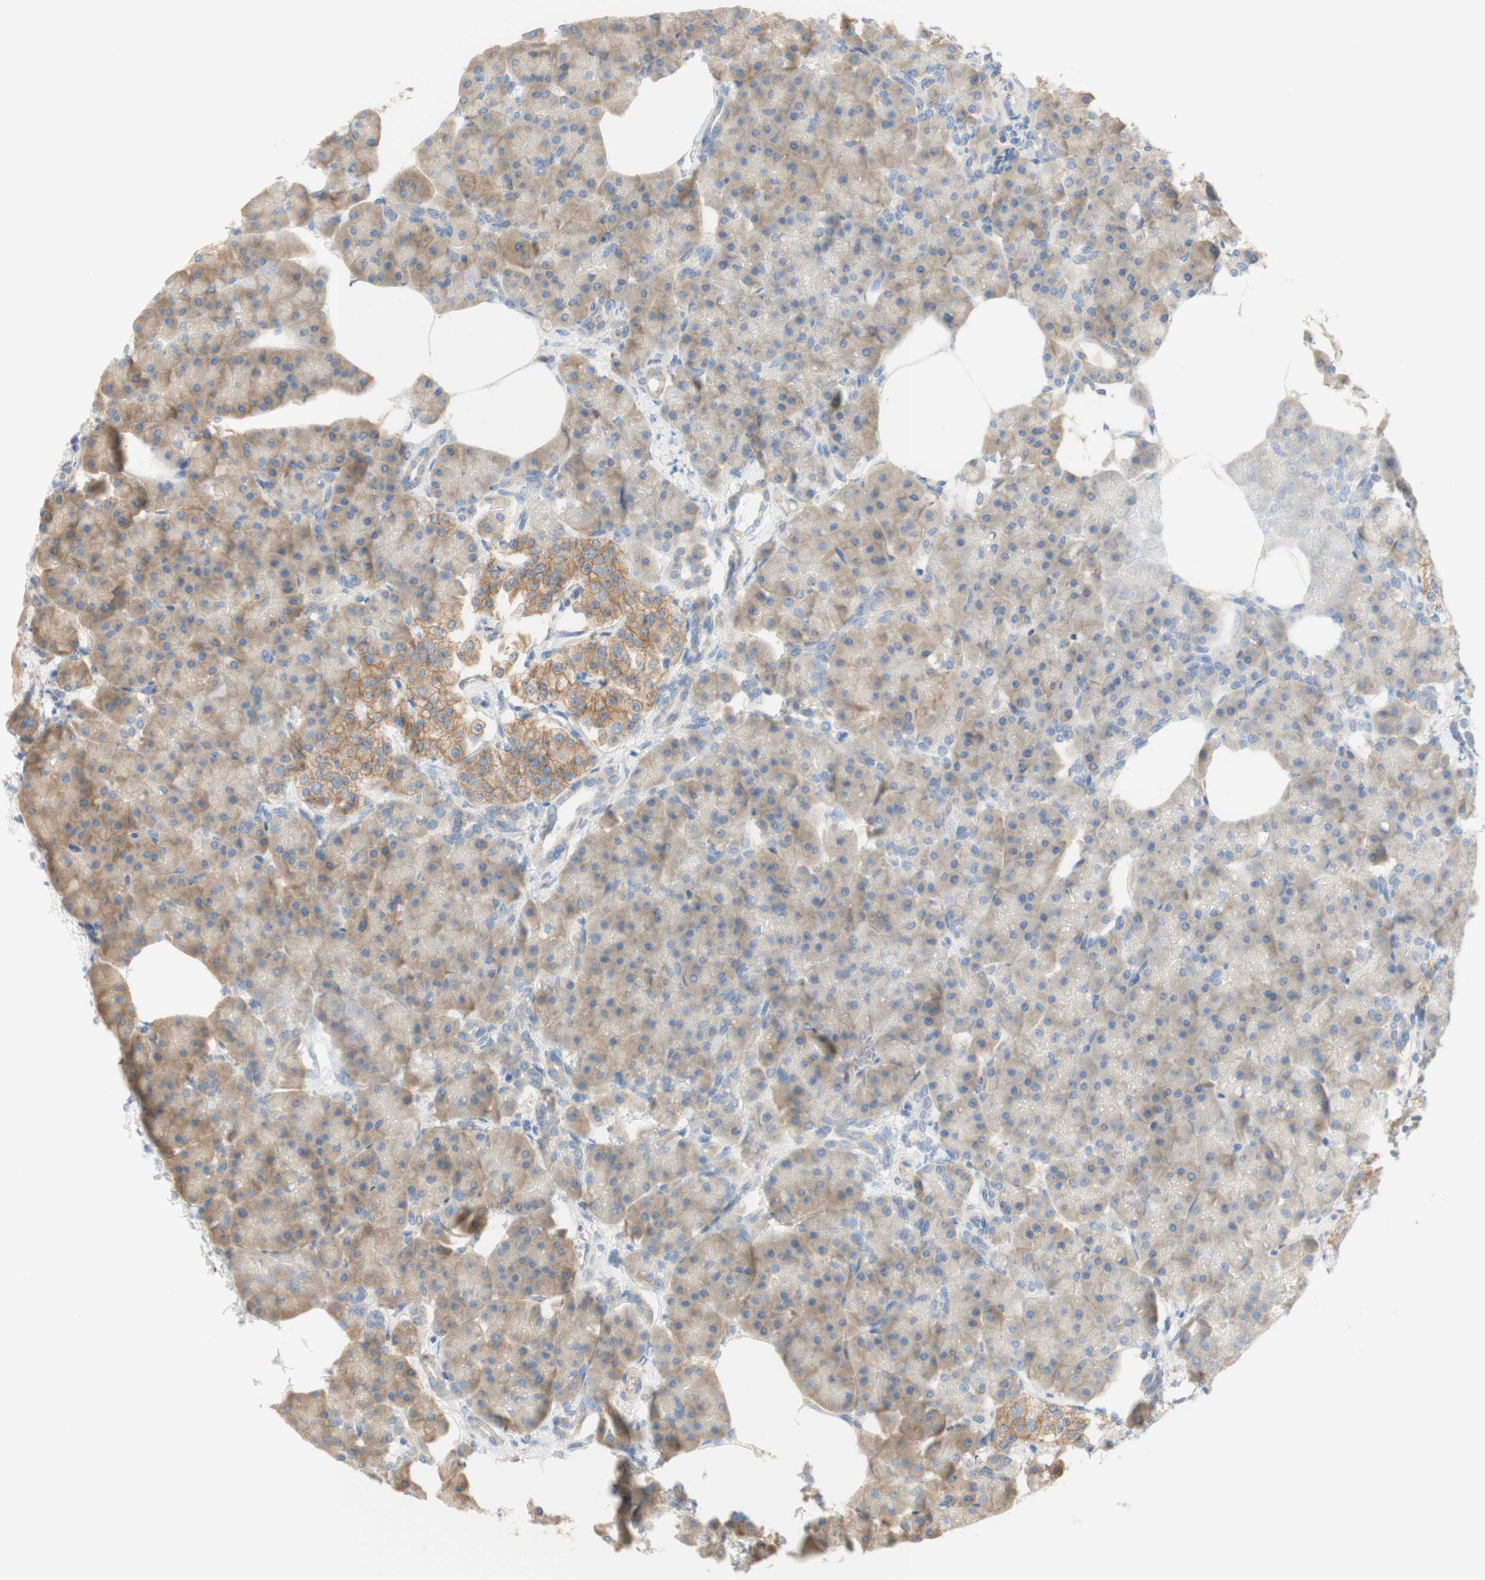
{"staining": {"intensity": "moderate", "quantity": ">75%", "location": "cytoplasmic/membranous"}, "tissue": "pancreas", "cell_type": "Exocrine glandular cells", "image_type": "normal", "snomed": [{"axis": "morphology", "description": "Normal tissue, NOS"}, {"axis": "topography", "description": "Pancreas"}], "caption": "This photomicrograph demonstrates IHC staining of unremarkable human pancreas, with medium moderate cytoplasmic/membranous staining in about >75% of exocrine glandular cells.", "gene": "ATP2B1", "patient": {"sex": "female", "age": 70}}